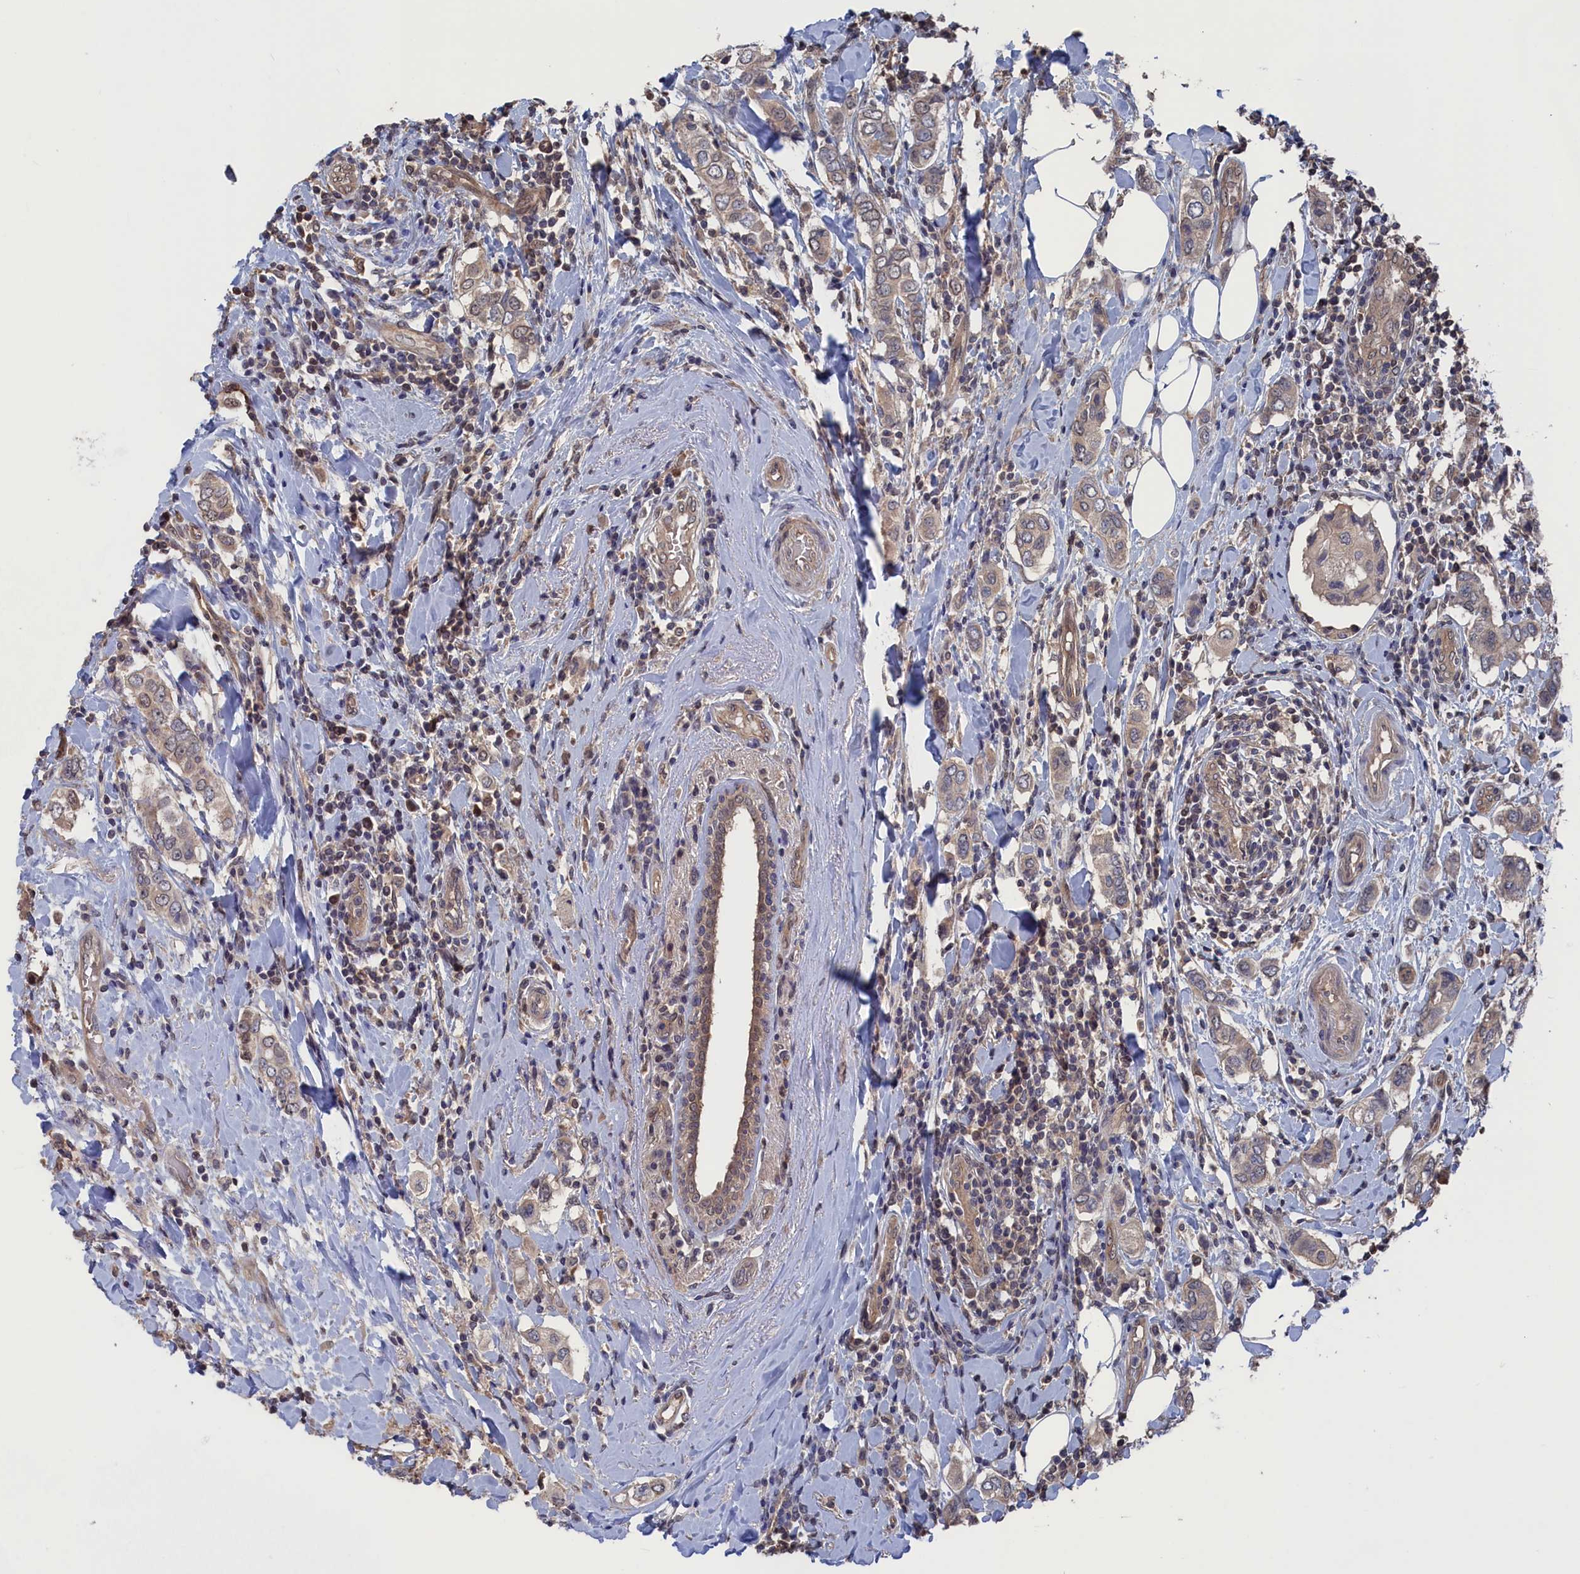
{"staining": {"intensity": "weak", "quantity": ">75%", "location": "cytoplasmic/membranous"}, "tissue": "breast cancer", "cell_type": "Tumor cells", "image_type": "cancer", "snomed": [{"axis": "morphology", "description": "Lobular carcinoma"}, {"axis": "topography", "description": "Breast"}], "caption": "About >75% of tumor cells in breast cancer display weak cytoplasmic/membranous protein staining as visualized by brown immunohistochemical staining.", "gene": "NUTF2", "patient": {"sex": "female", "age": 51}}